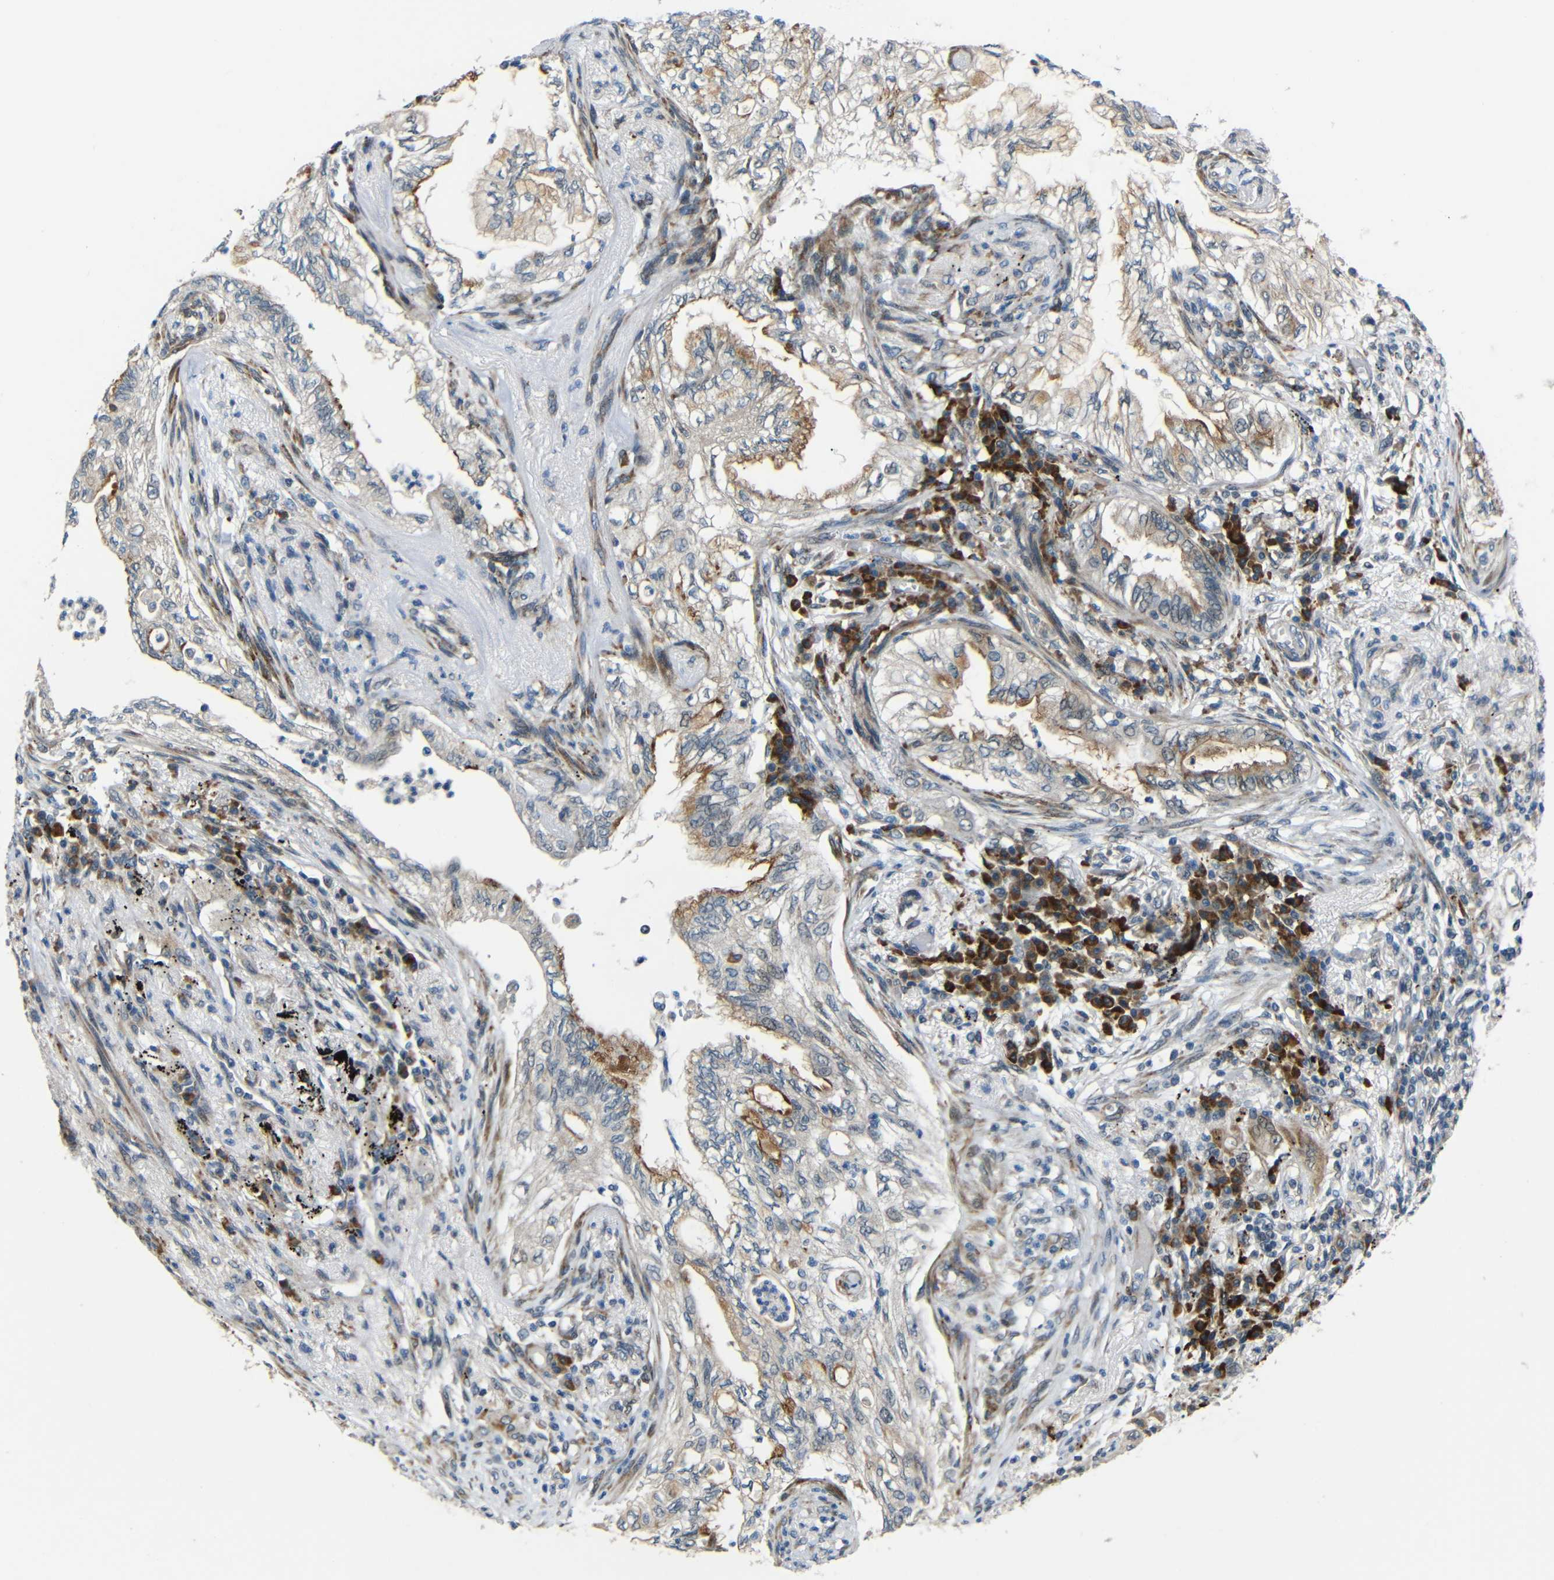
{"staining": {"intensity": "moderate", "quantity": "<25%", "location": "cytoplasmic/membranous"}, "tissue": "lung cancer", "cell_type": "Tumor cells", "image_type": "cancer", "snomed": [{"axis": "morphology", "description": "Normal tissue, NOS"}, {"axis": "morphology", "description": "Adenocarcinoma, NOS"}, {"axis": "topography", "description": "Bronchus"}, {"axis": "topography", "description": "Lung"}], "caption": "Brown immunohistochemical staining in lung cancer (adenocarcinoma) demonstrates moderate cytoplasmic/membranous positivity in approximately <25% of tumor cells.", "gene": "SYDE1", "patient": {"sex": "female", "age": 70}}